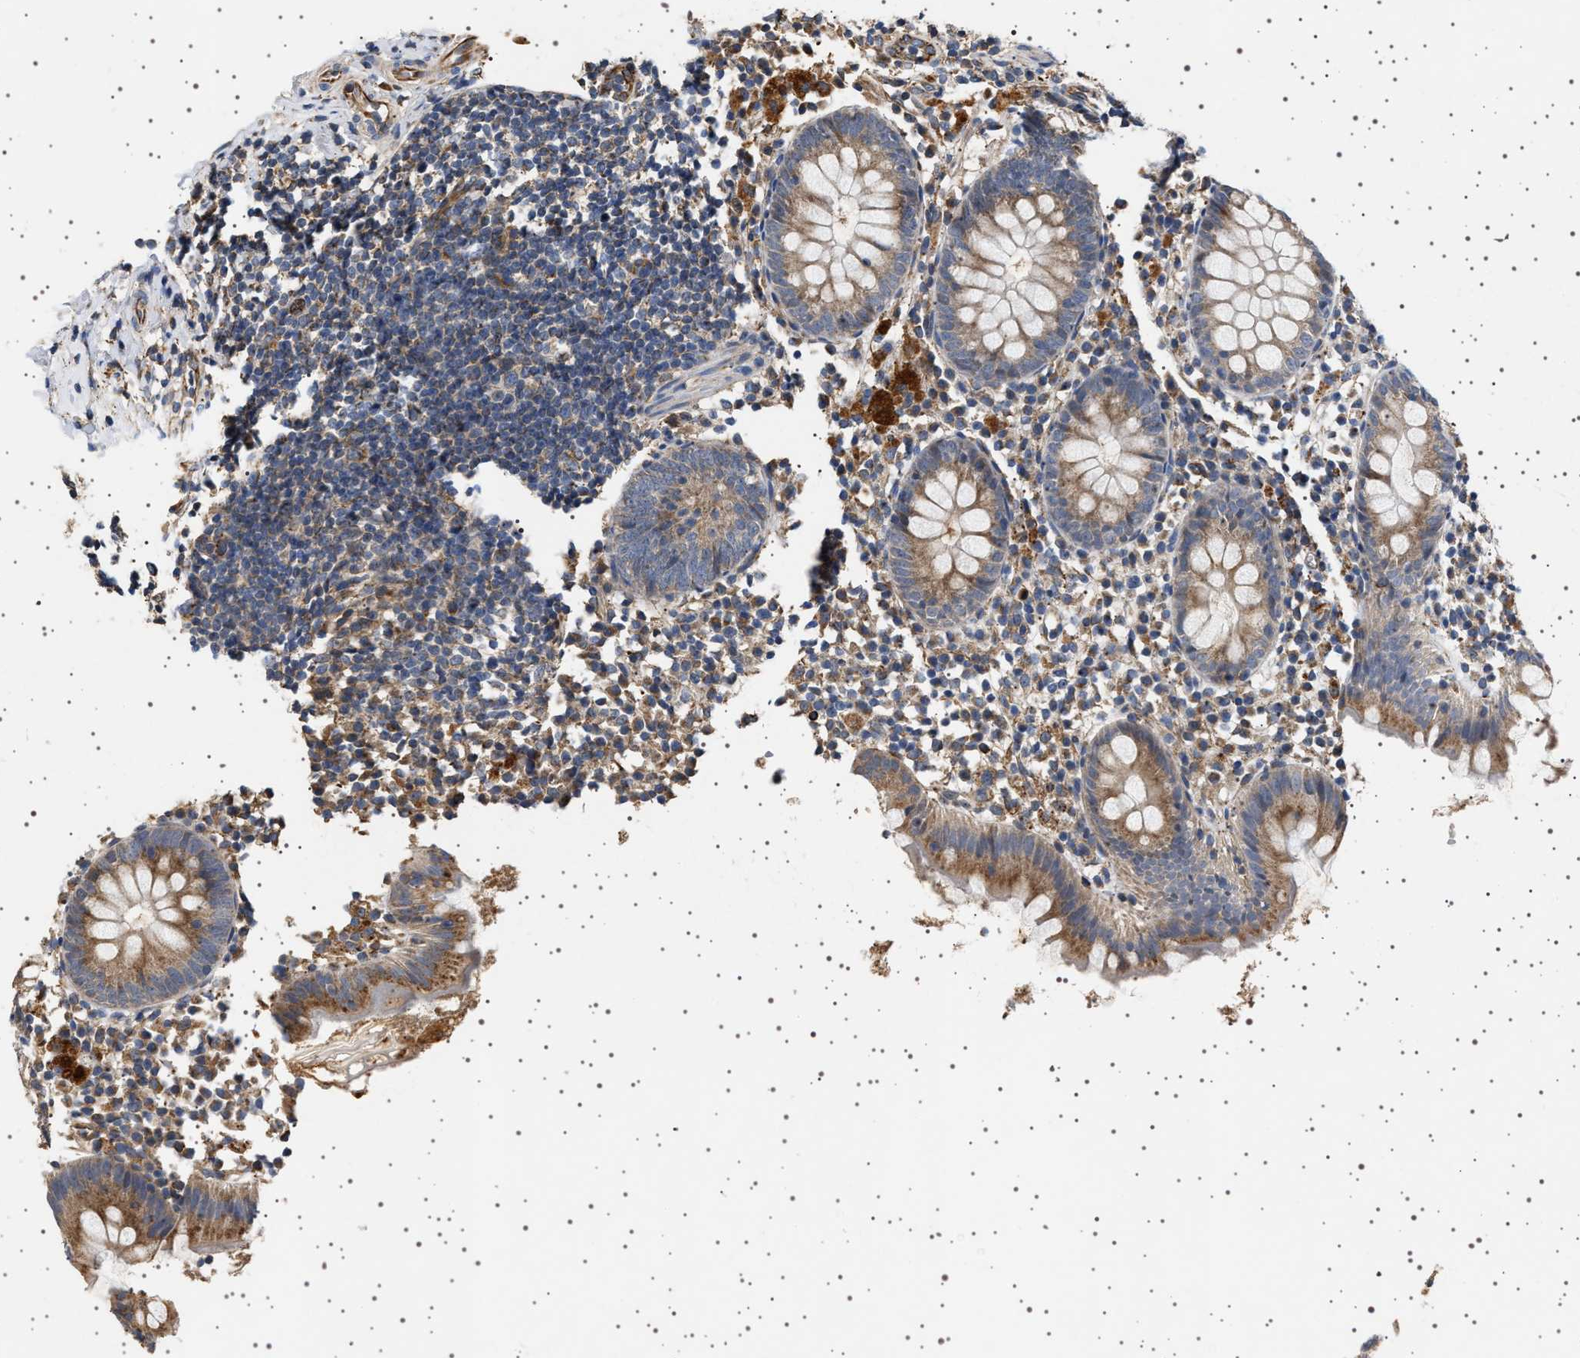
{"staining": {"intensity": "moderate", "quantity": ">75%", "location": "cytoplasmic/membranous"}, "tissue": "appendix", "cell_type": "Glandular cells", "image_type": "normal", "snomed": [{"axis": "morphology", "description": "Normal tissue, NOS"}, {"axis": "topography", "description": "Appendix"}], "caption": "Glandular cells demonstrate medium levels of moderate cytoplasmic/membranous positivity in about >75% of cells in unremarkable appendix.", "gene": "TRUB2", "patient": {"sex": "female", "age": 20}}